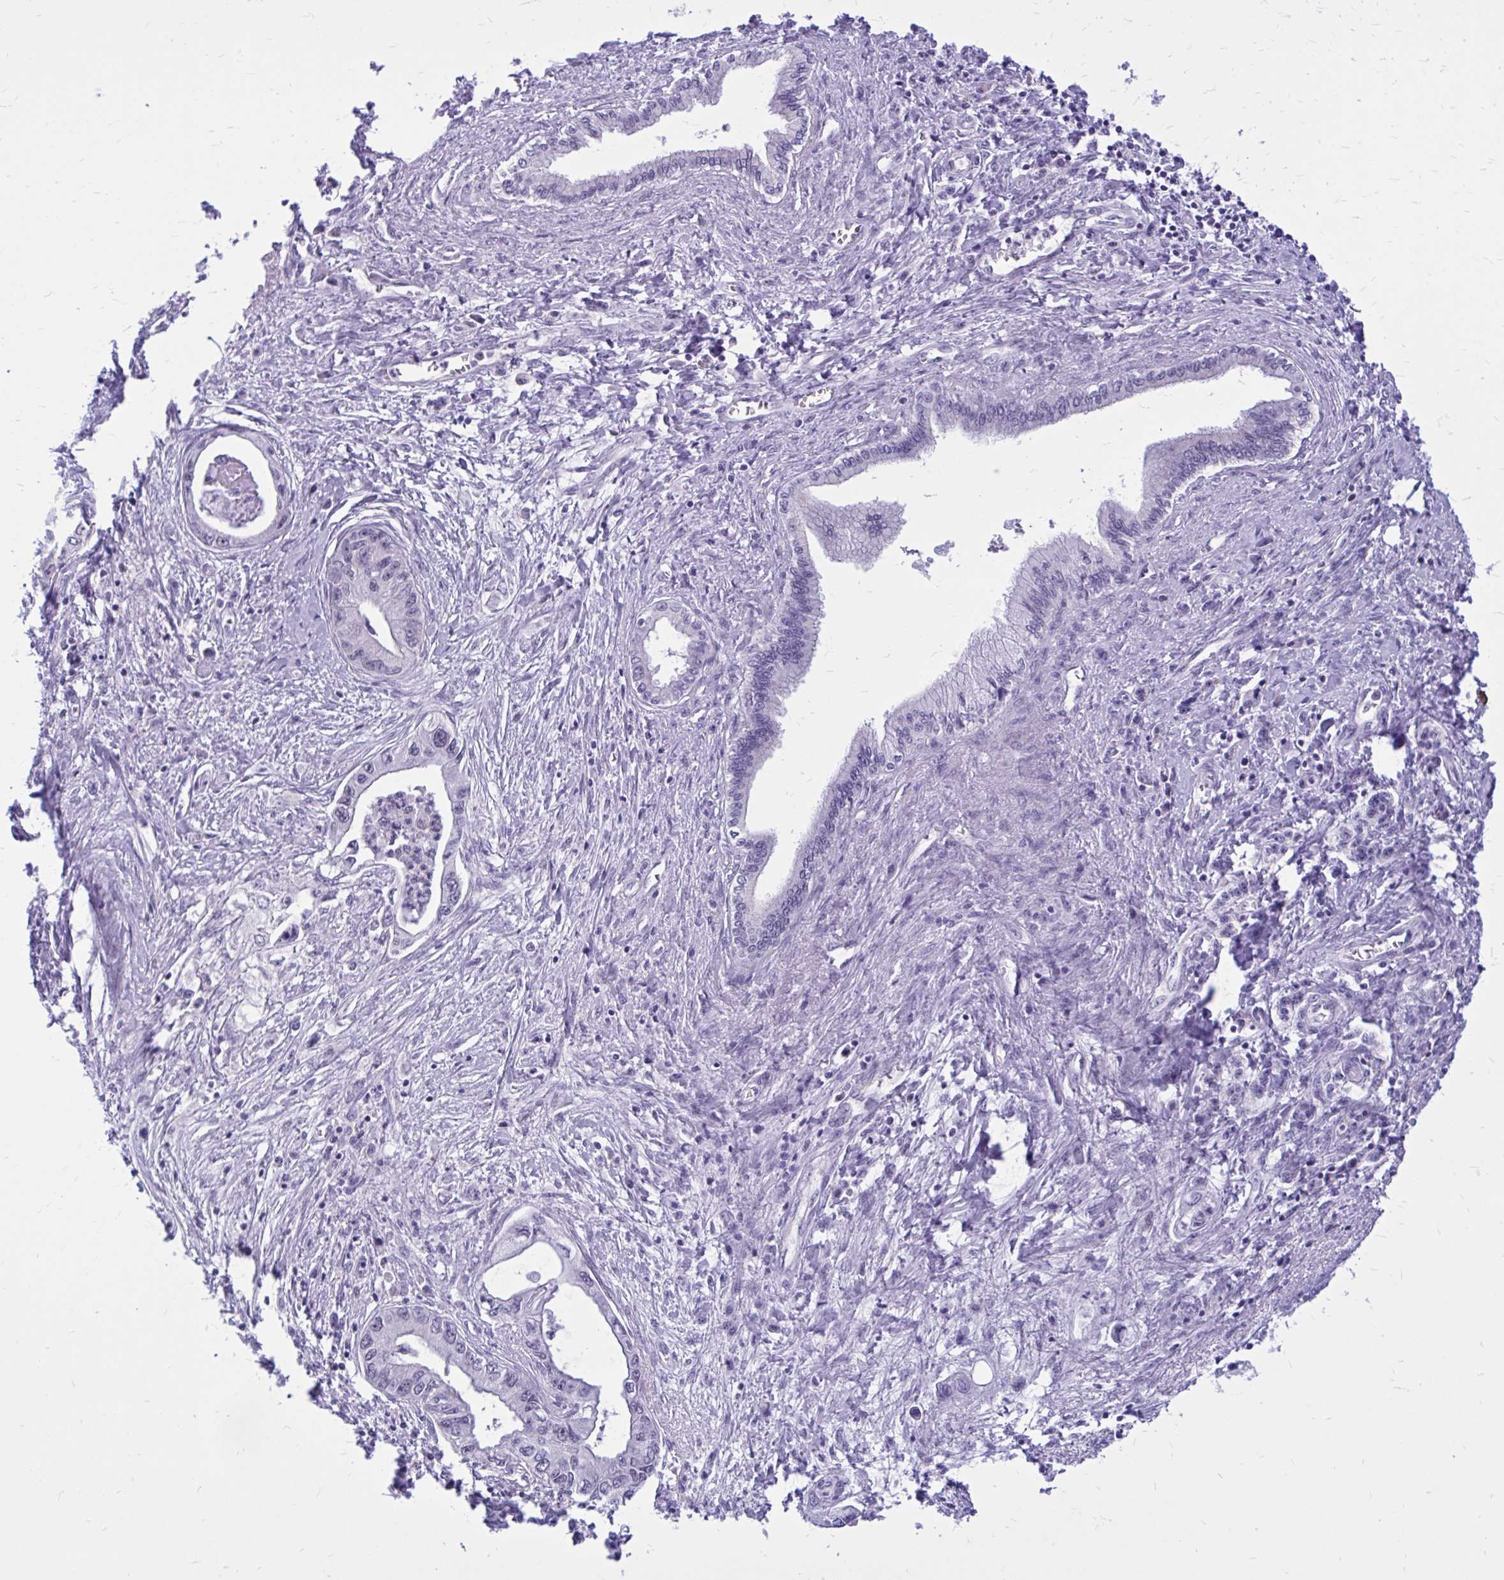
{"staining": {"intensity": "negative", "quantity": "none", "location": "none"}, "tissue": "pancreatic cancer", "cell_type": "Tumor cells", "image_type": "cancer", "snomed": [{"axis": "morphology", "description": "Adenocarcinoma, NOS"}, {"axis": "topography", "description": "Pancreas"}], "caption": "A histopathology image of pancreatic adenocarcinoma stained for a protein displays no brown staining in tumor cells. (Stains: DAB immunohistochemistry (IHC) with hematoxylin counter stain, Microscopy: brightfield microscopy at high magnification).", "gene": "ZBTB25", "patient": {"sex": "male", "age": 61}}